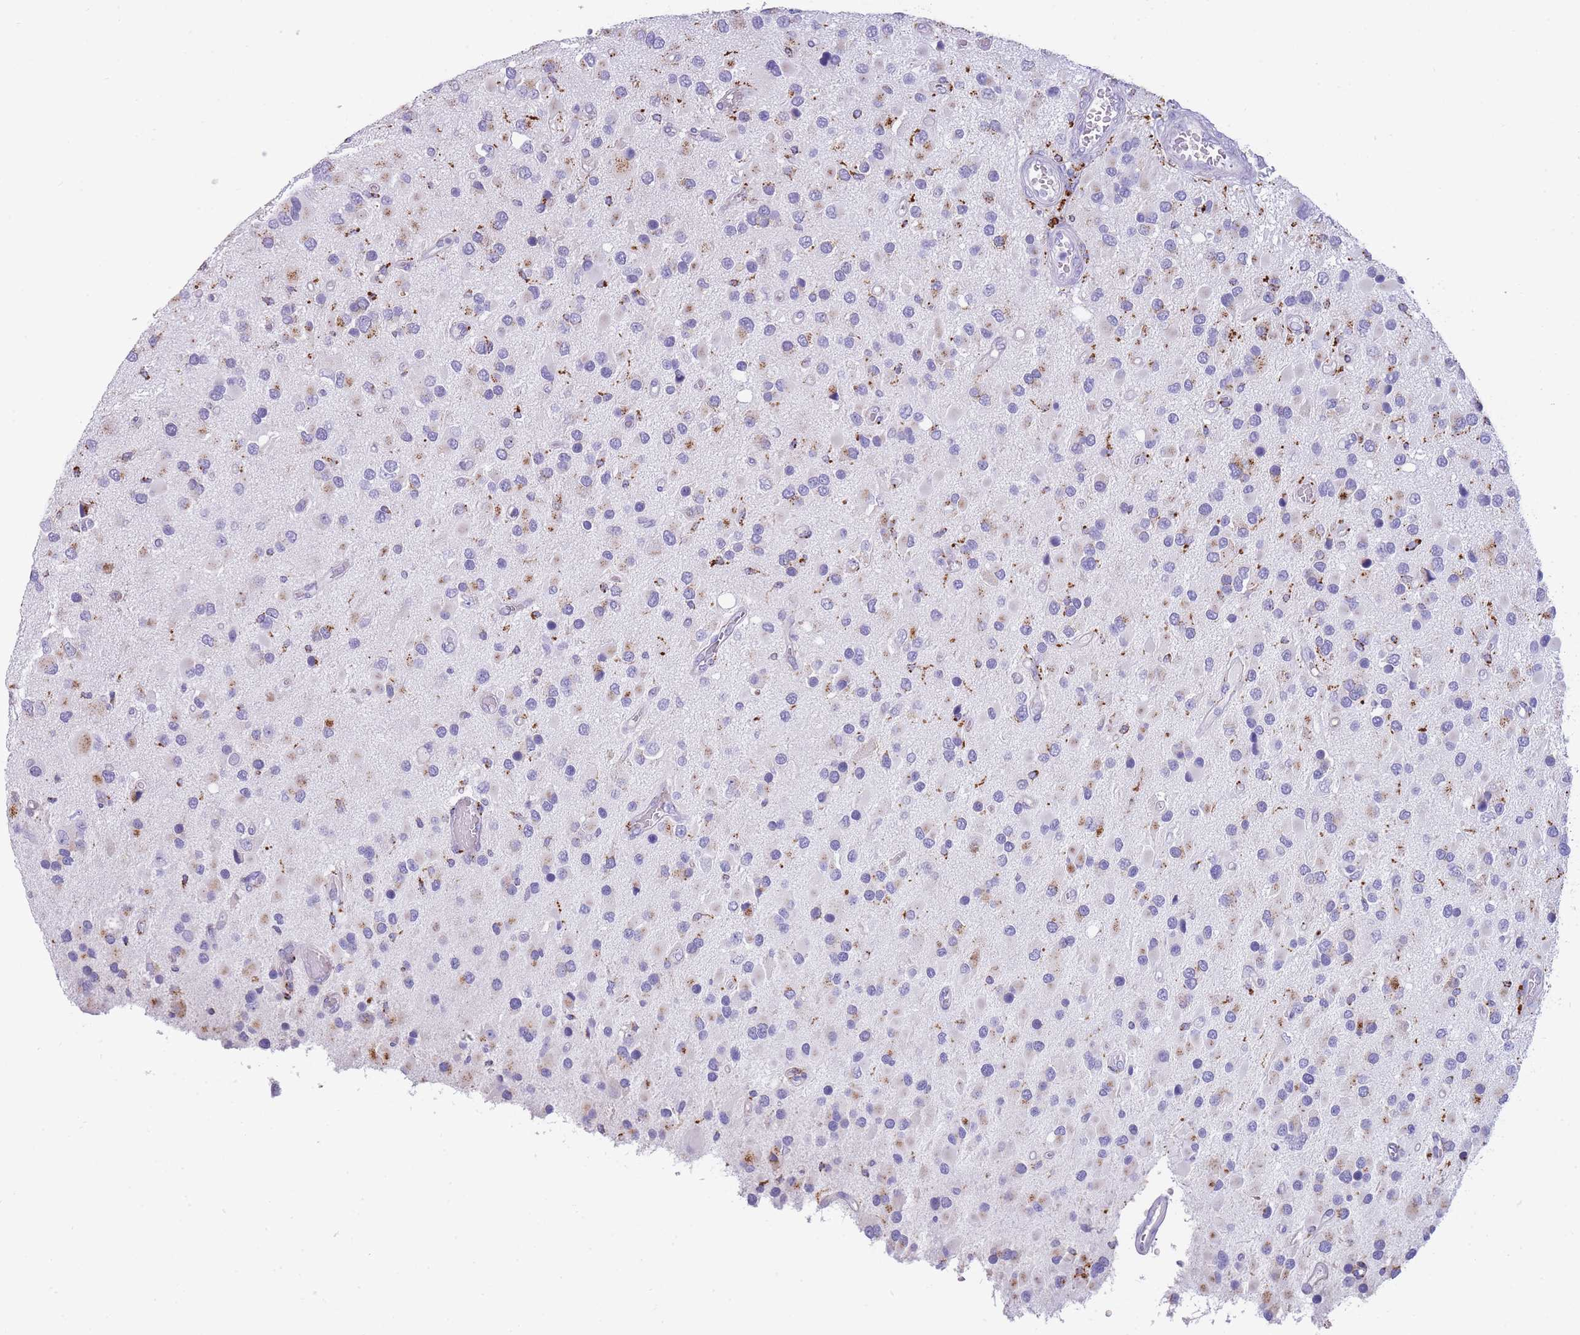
{"staining": {"intensity": "negative", "quantity": "none", "location": "none"}, "tissue": "glioma", "cell_type": "Tumor cells", "image_type": "cancer", "snomed": [{"axis": "morphology", "description": "Glioma, malignant, High grade"}, {"axis": "topography", "description": "Brain"}], "caption": "Tumor cells are negative for brown protein staining in glioma.", "gene": "GAA", "patient": {"sex": "male", "age": 53}}